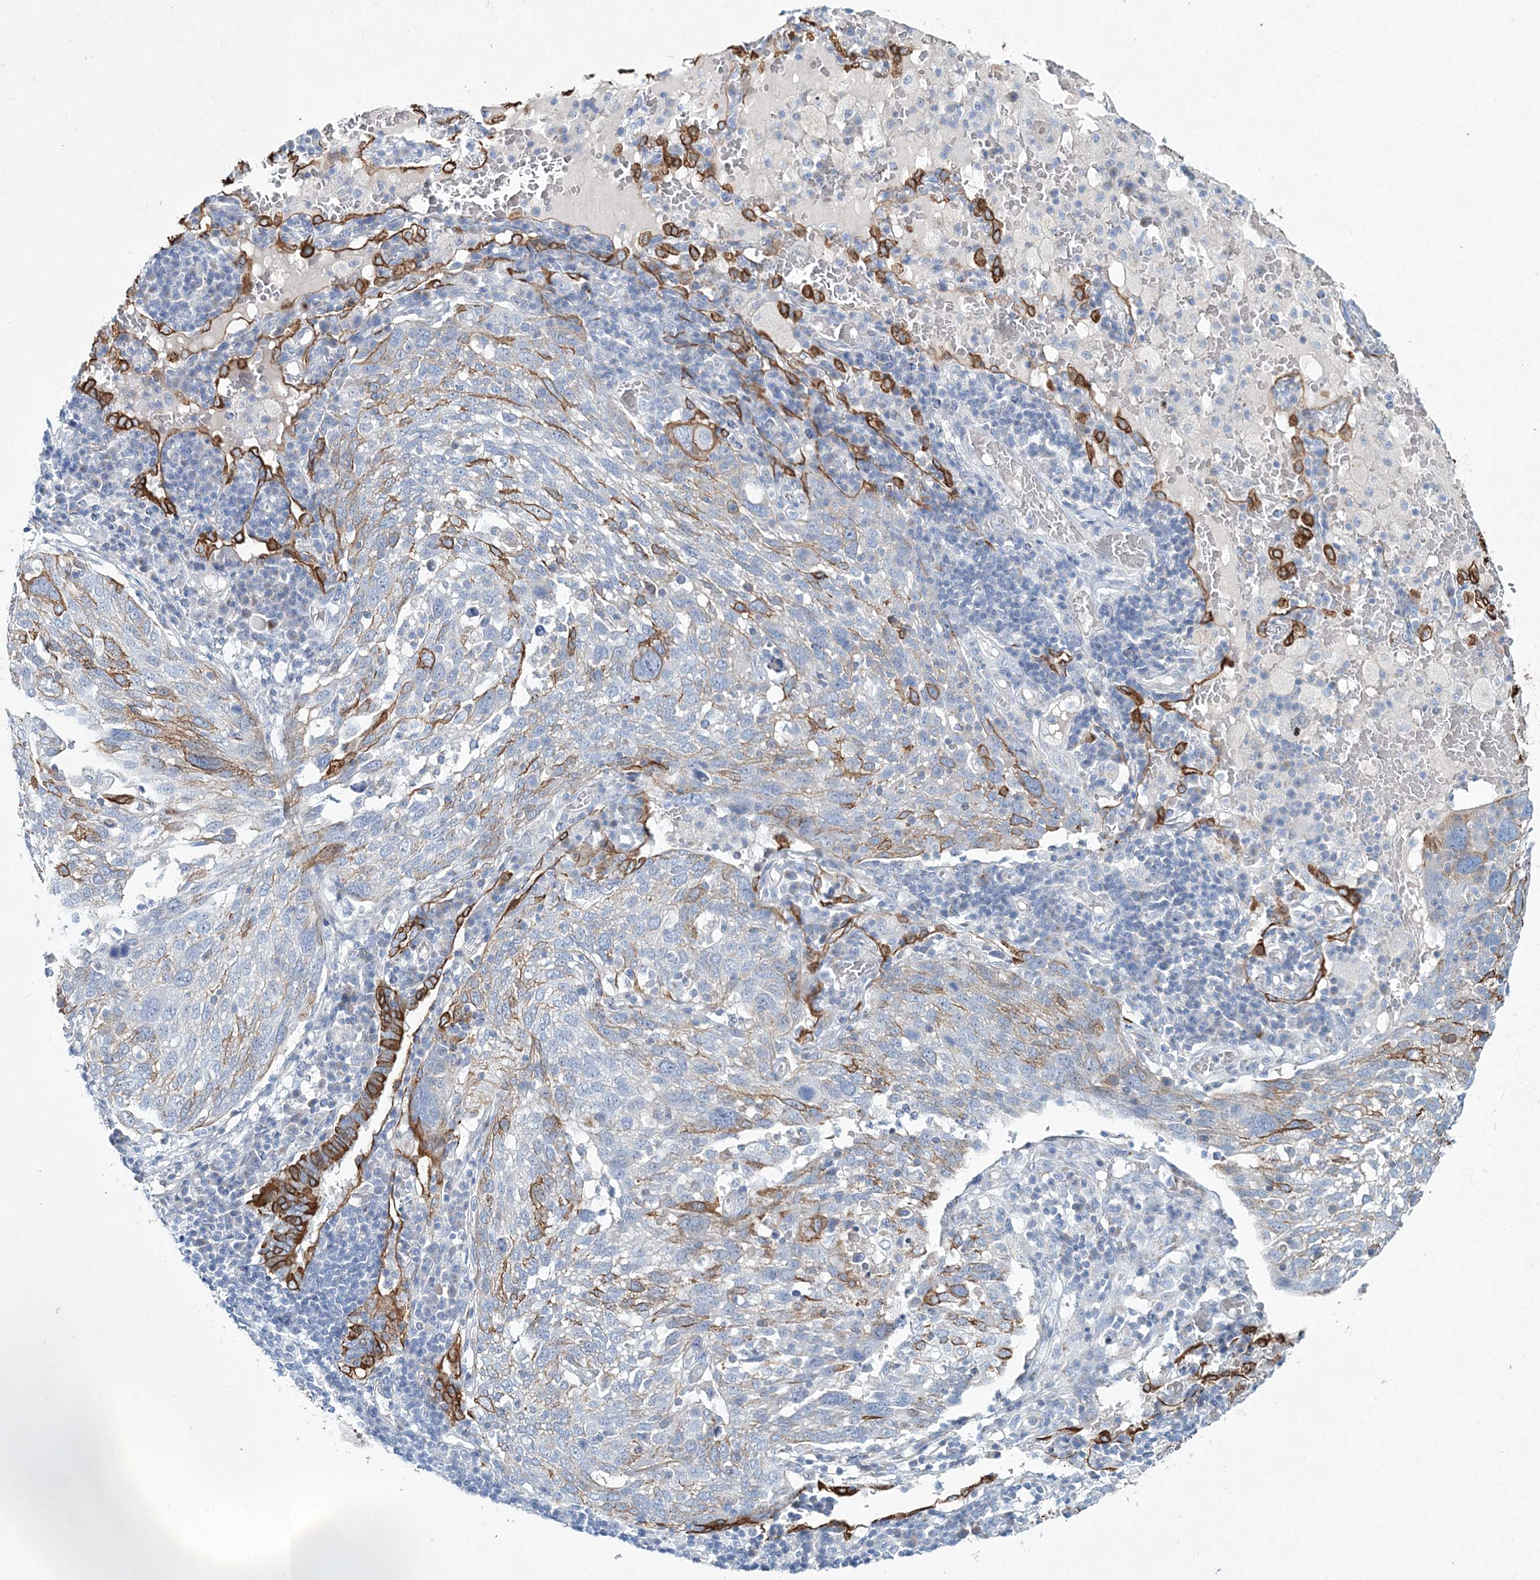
{"staining": {"intensity": "moderate", "quantity": "<25%", "location": "cytoplasmic/membranous"}, "tissue": "lung cancer", "cell_type": "Tumor cells", "image_type": "cancer", "snomed": [{"axis": "morphology", "description": "Squamous cell carcinoma, NOS"}, {"axis": "topography", "description": "Lung"}], "caption": "Tumor cells display low levels of moderate cytoplasmic/membranous positivity in approximately <25% of cells in lung squamous cell carcinoma.", "gene": "ADGRL1", "patient": {"sex": "male", "age": 65}}